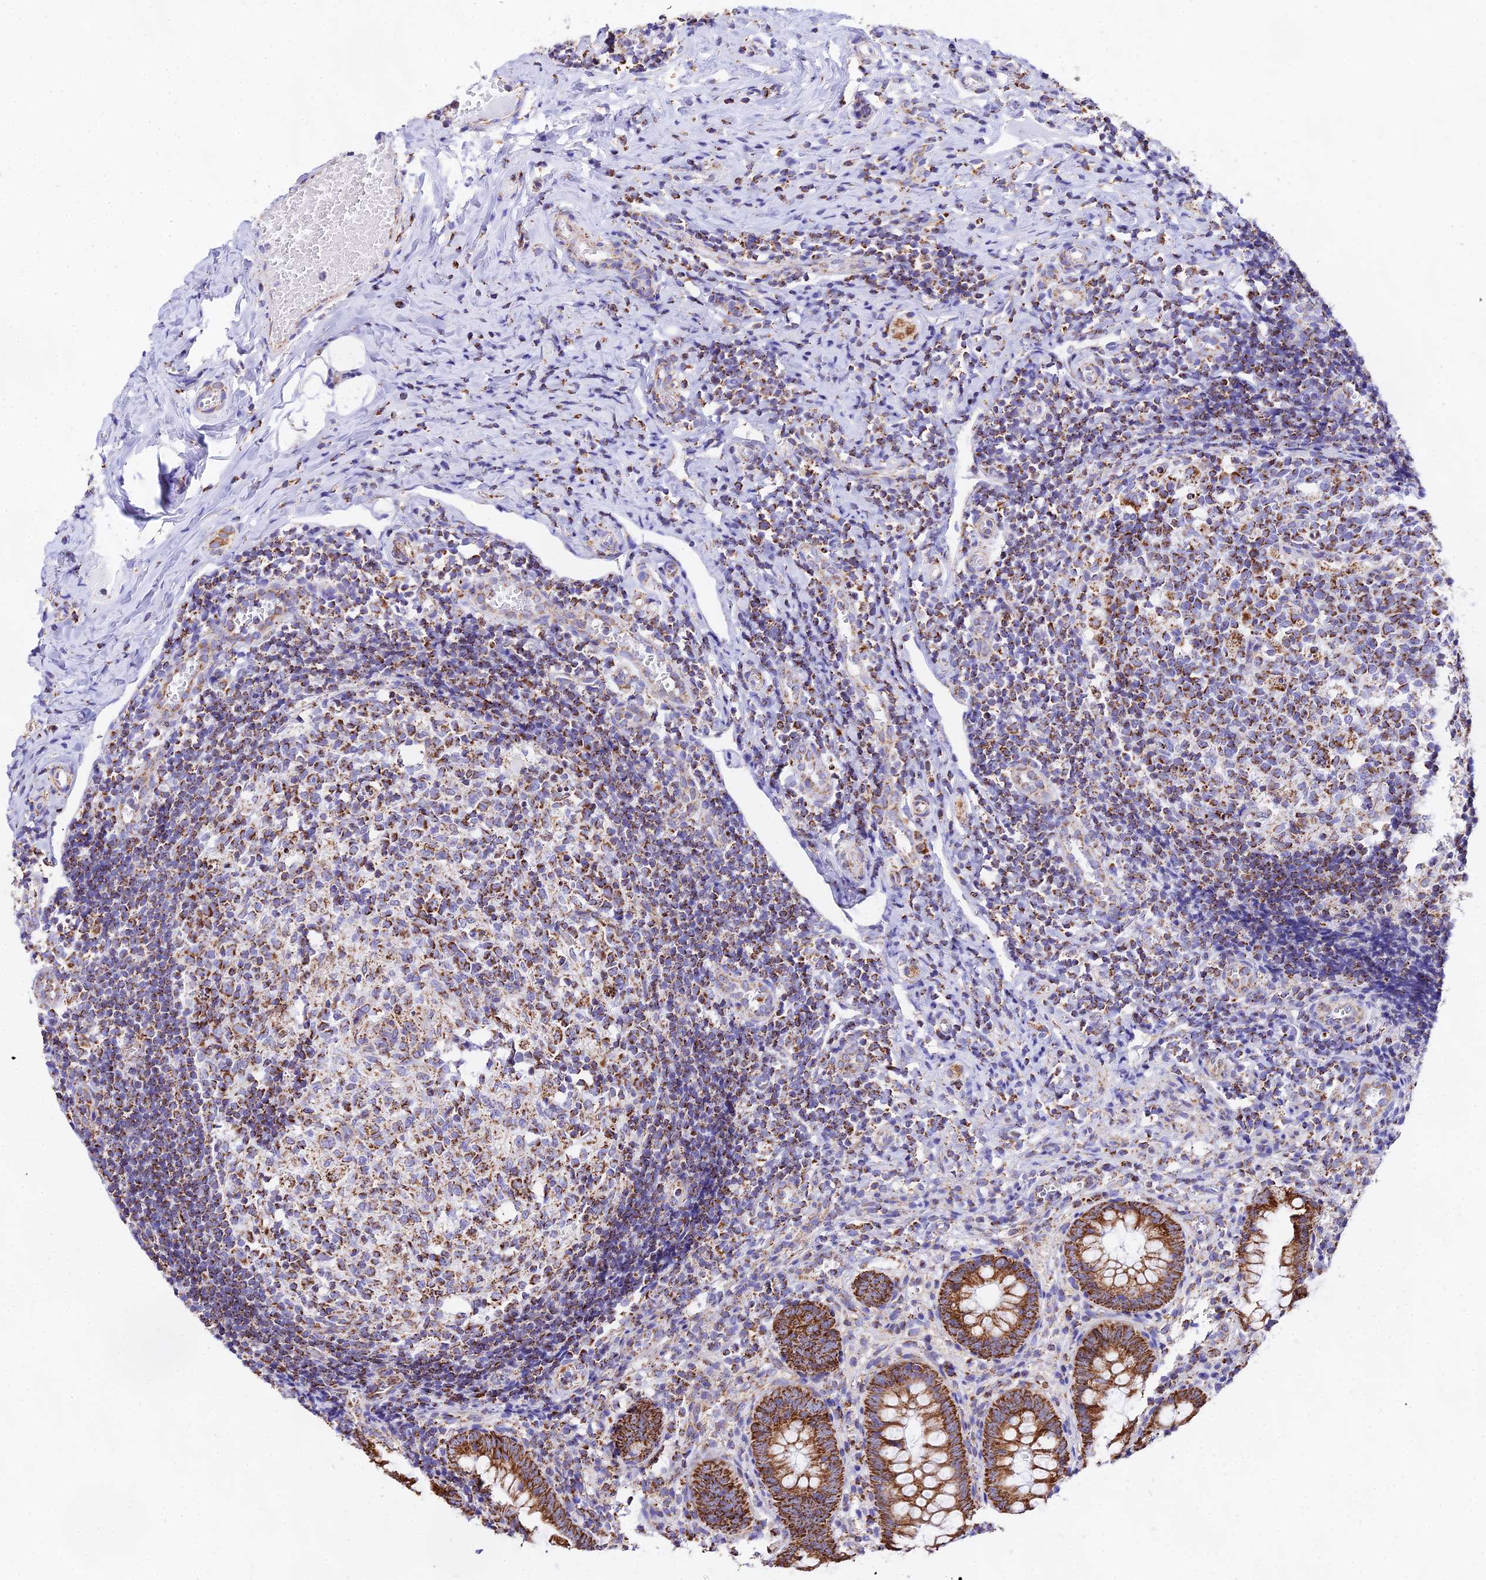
{"staining": {"intensity": "strong", "quantity": ">75%", "location": "cytoplasmic/membranous"}, "tissue": "appendix", "cell_type": "Glandular cells", "image_type": "normal", "snomed": [{"axis": "morphology", "description": "Normal tissue, NOS"}, {"axis": "topography", "description": "Appendix"}], "caption": "A high-resolution photomicrograph shows immunohistochemistry (IHC) staining of benign appendix, which exhibits strong cytoplasmic/membranous expression in about >75% of glandular cells. The staining was performed using DAB (3,3'-diaminobenzidine) to visualize the protein expression in brown, while the nuclei were stained in blue with hematoxylin (Magnification: 20x).", "gene": "ATP5PD", "patient": {"sex": "male", "age": 8}}